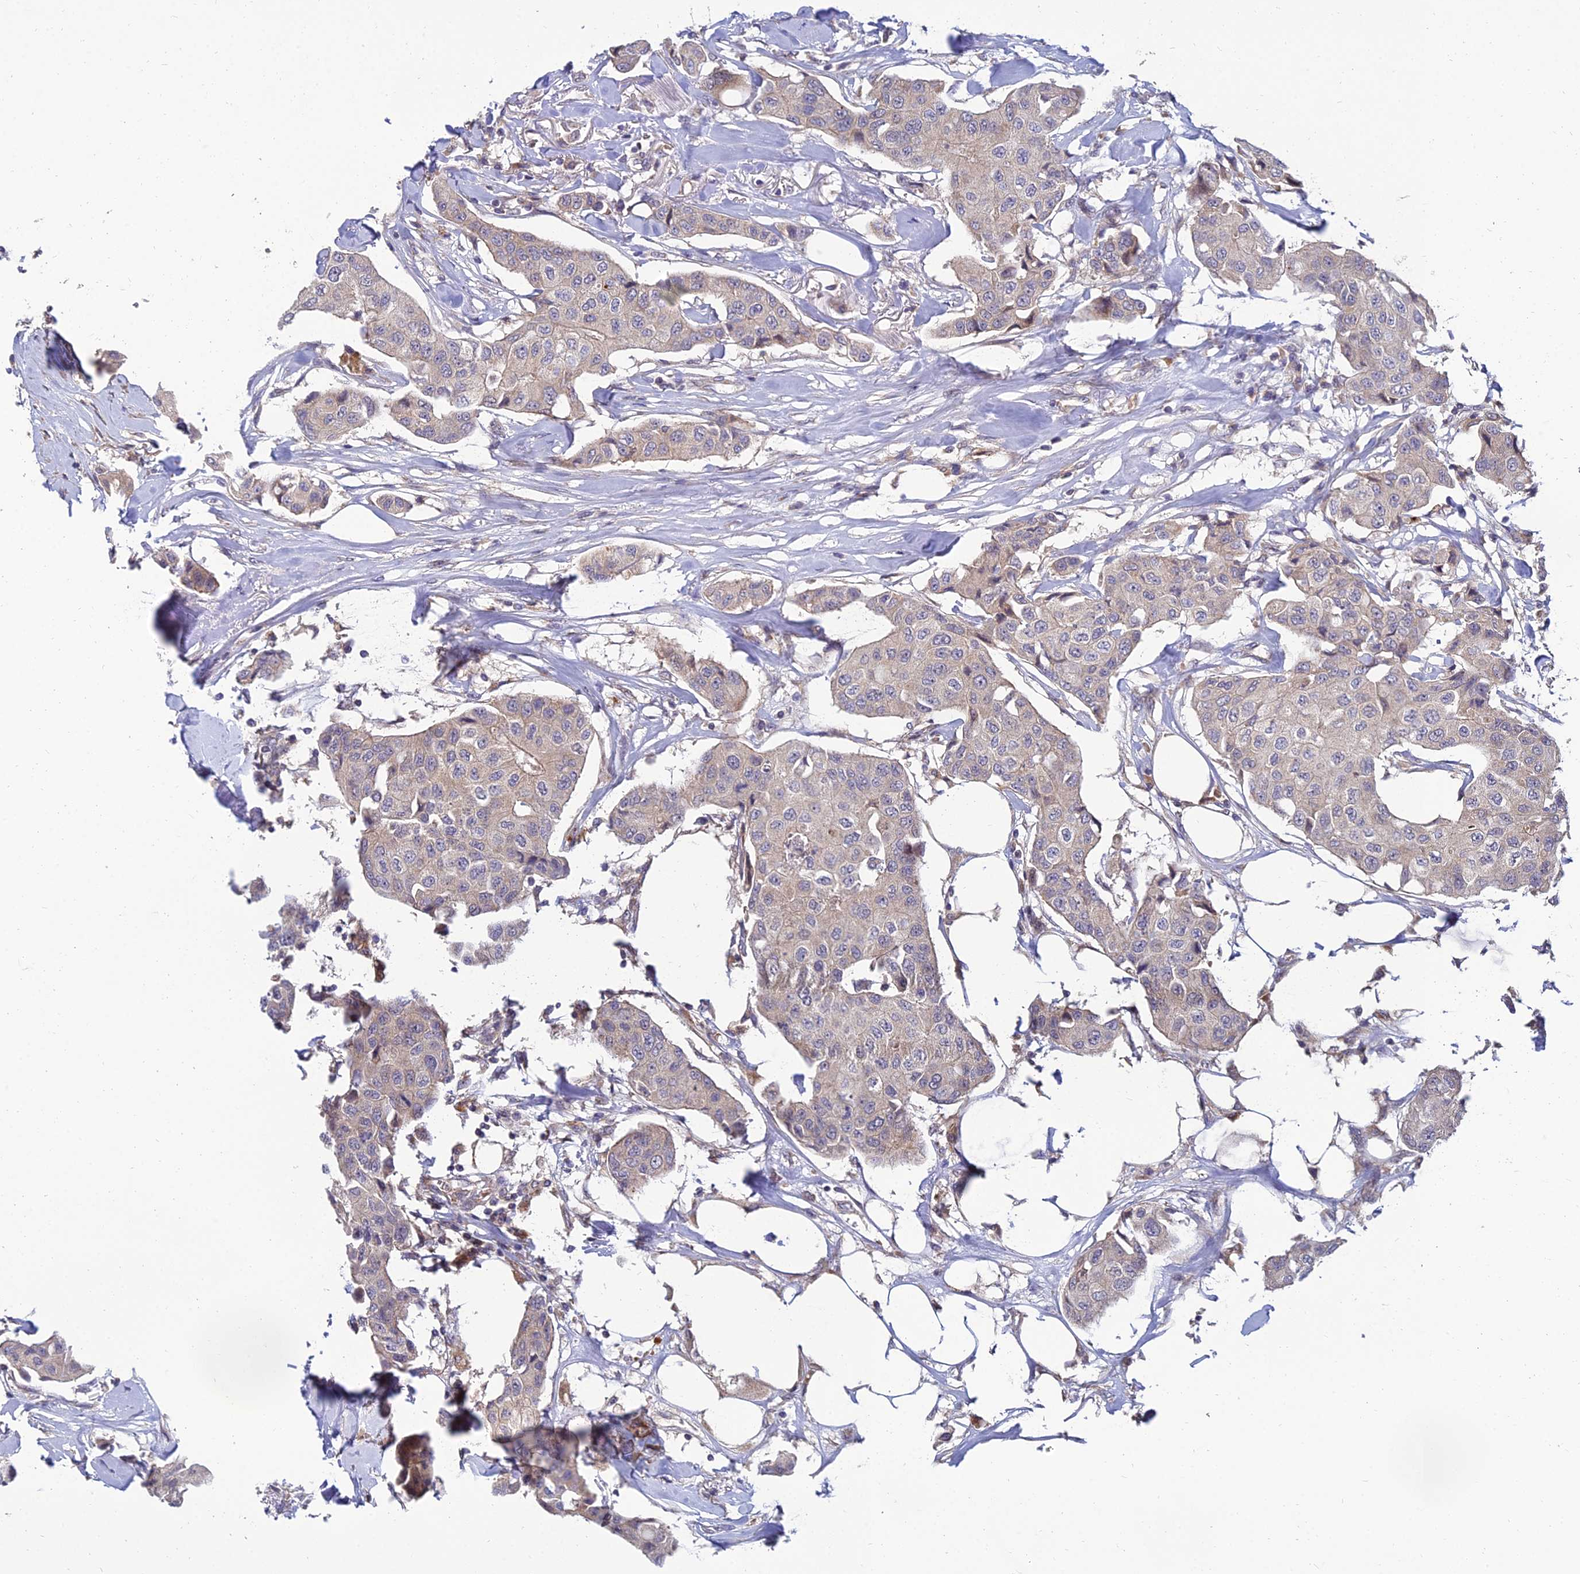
{"staining": {"intensity": "negative", "quantity": "none", "location": "none"}, "tissue": "breast cancer", "cell_type": "Tumor cells", "image_type": "cancer", "snomed": [{"axis": "morphology", "description": "Duct carcinoma"}, {"axis": "topography", "description": "Breast"}], "caption": "Breast cancer (intraductal carcinoma) was stained to show a protein in brown. There is no significant staining in tumor cells.", "gene": "NPY", "patient": {"sex": "female", "age": 80}}